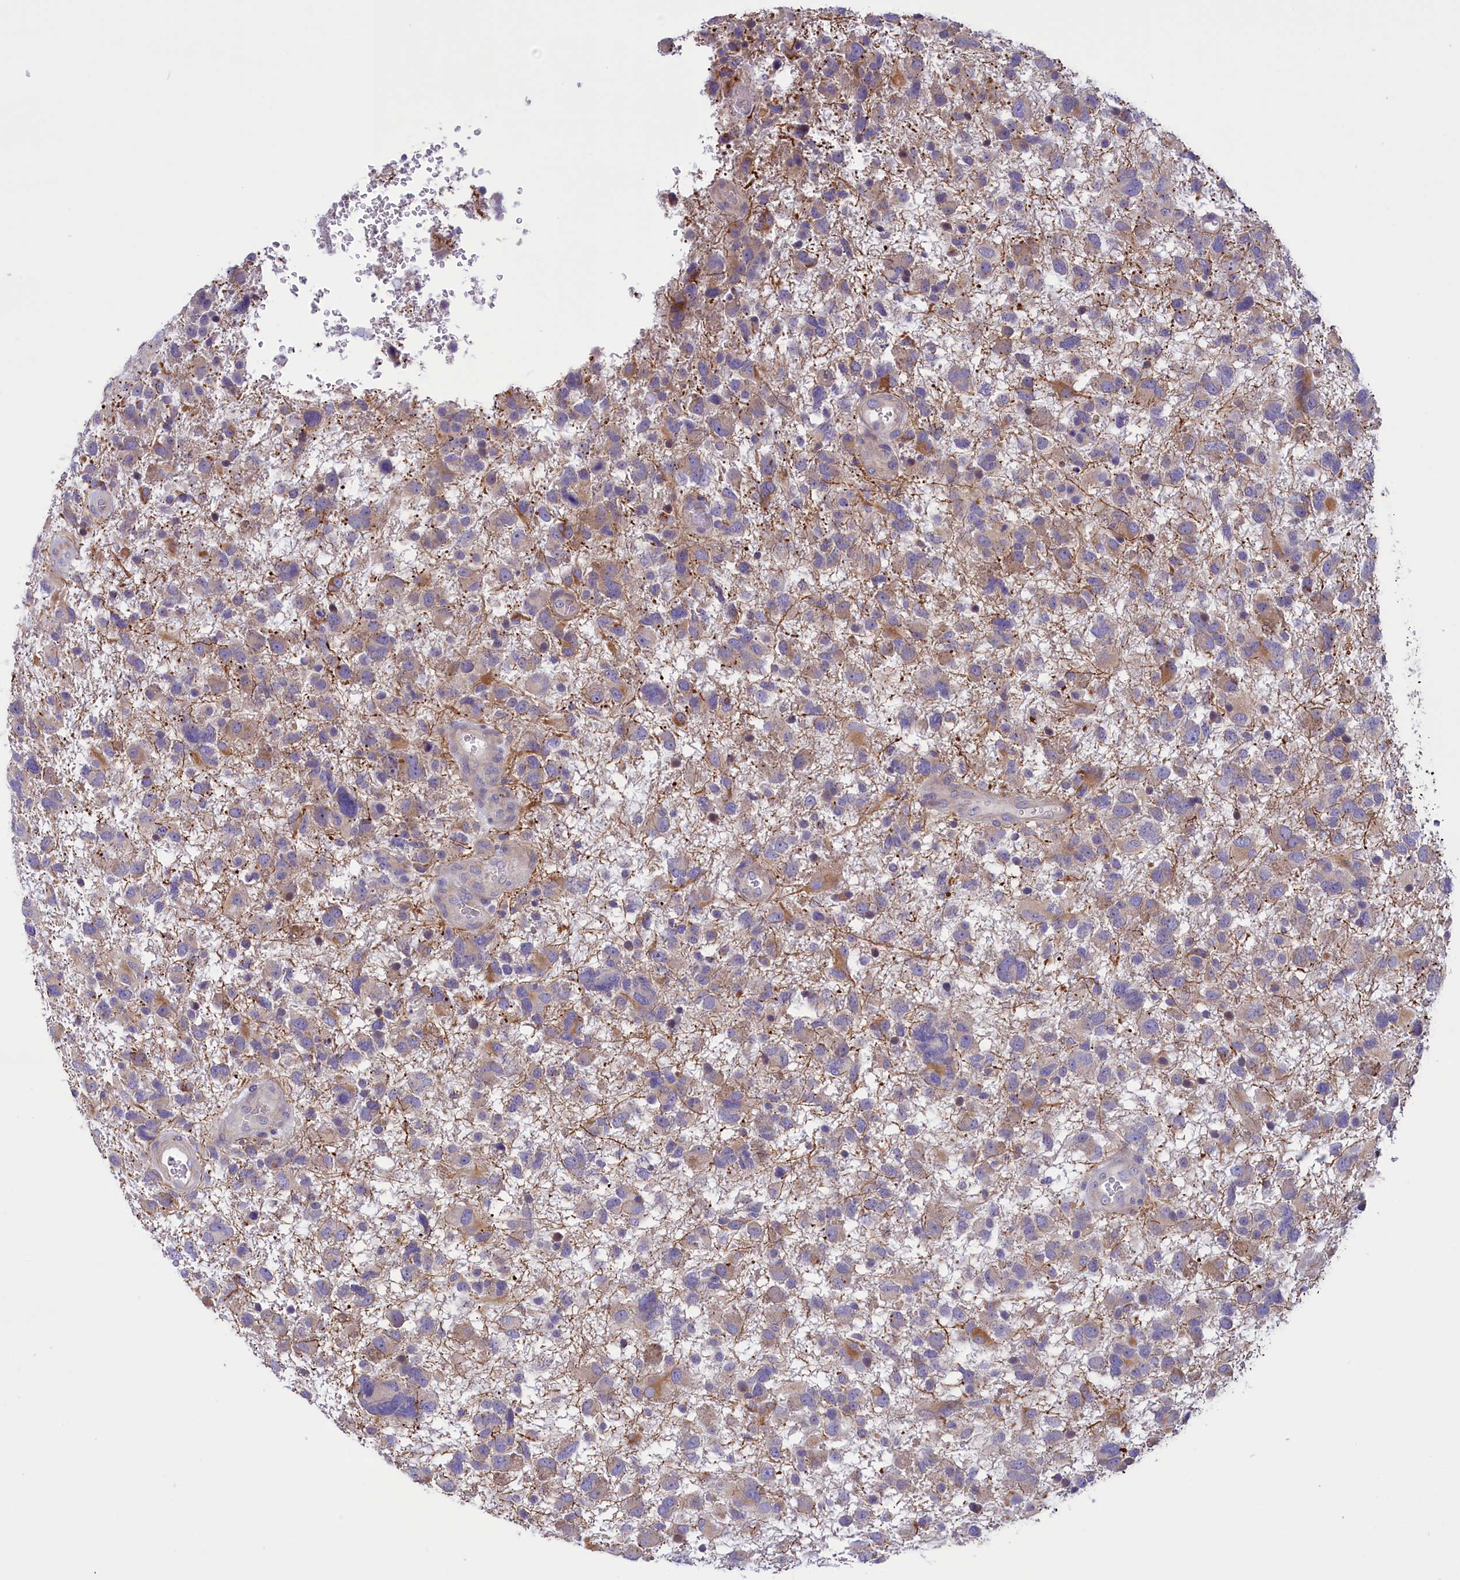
{"staining": {"intensity": "weak", "quantity": "<25%", "location": "cytoplasmic/membranous"}, "tissue": "glioma", "cell_type": "Tumor cells", "image_type": "cancer", "snomed": [{"axis": "morphology", "description": "Glioma, malignant, High grade"}, {"axis": "topography", "description": "Brain"}], "caption": "DAB (3,3'-diaminobenzidine) immunohistochemical staining of human malignant glioma (high-grade) shows no significant staining in tumor cells.", "gene": "CORO2A", "patient": {"sex": "male", "age": 61}}